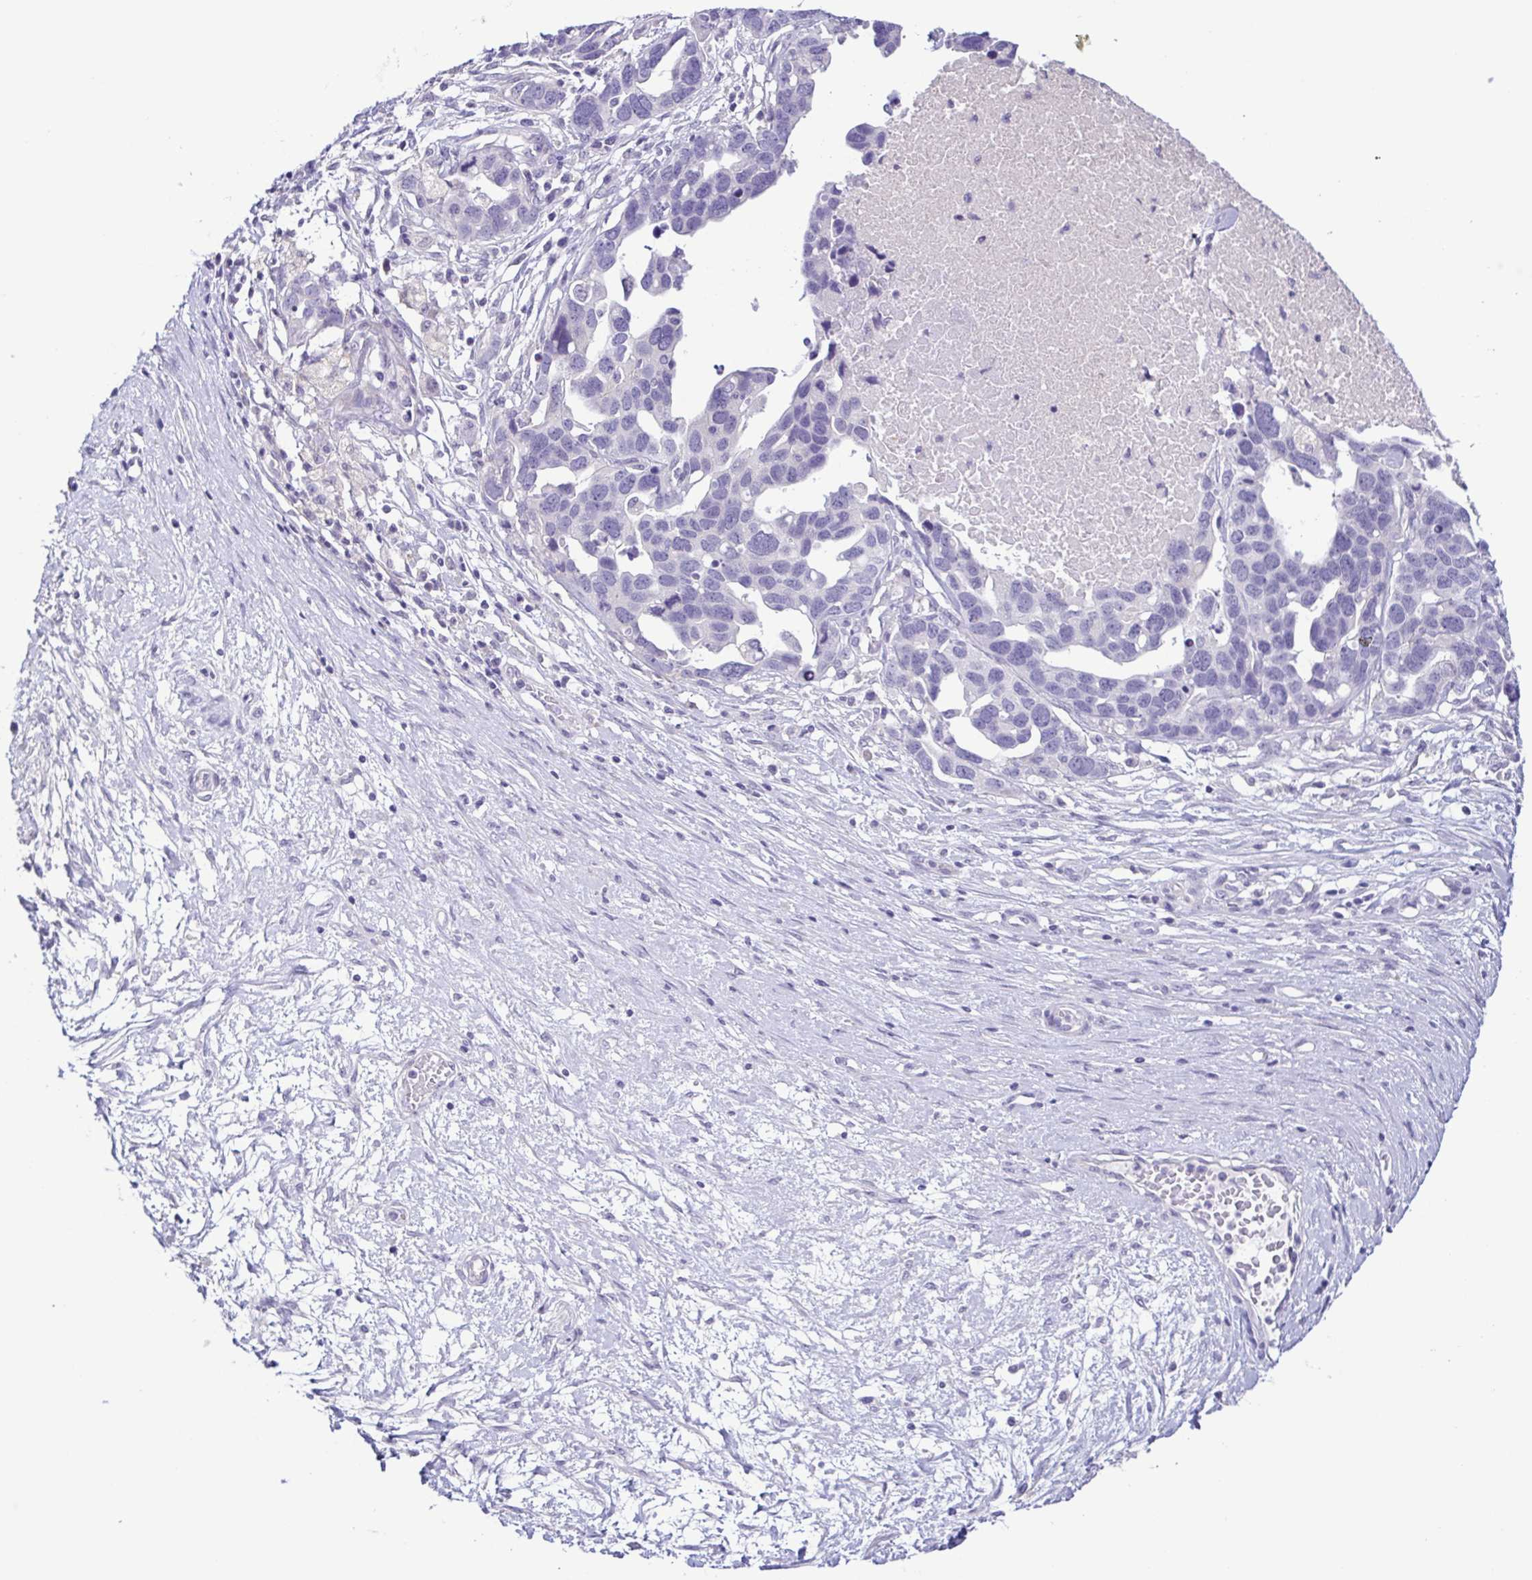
{"staining": {"intensity": "negative", "quantity": "none", "location": "none"}, "tissue": "ovarian cancer", "cell_type": "Tumor cells", "image_type": "cancer", "snomed": [{"axis": "morphology", "description": "Cystadenocarcinoma, serous, NOS"}, {"axis": "topography", "description": "Ovary"}], "caption": "A high-resolution photomicrograph shows immunohistochemistry staining of ovarian cancer (serous cystadenocarcinoma), which exhibits no significant positivity in tumor cells.", "gene": "TERT", "patient": {"sex": "female", "age": 54}}